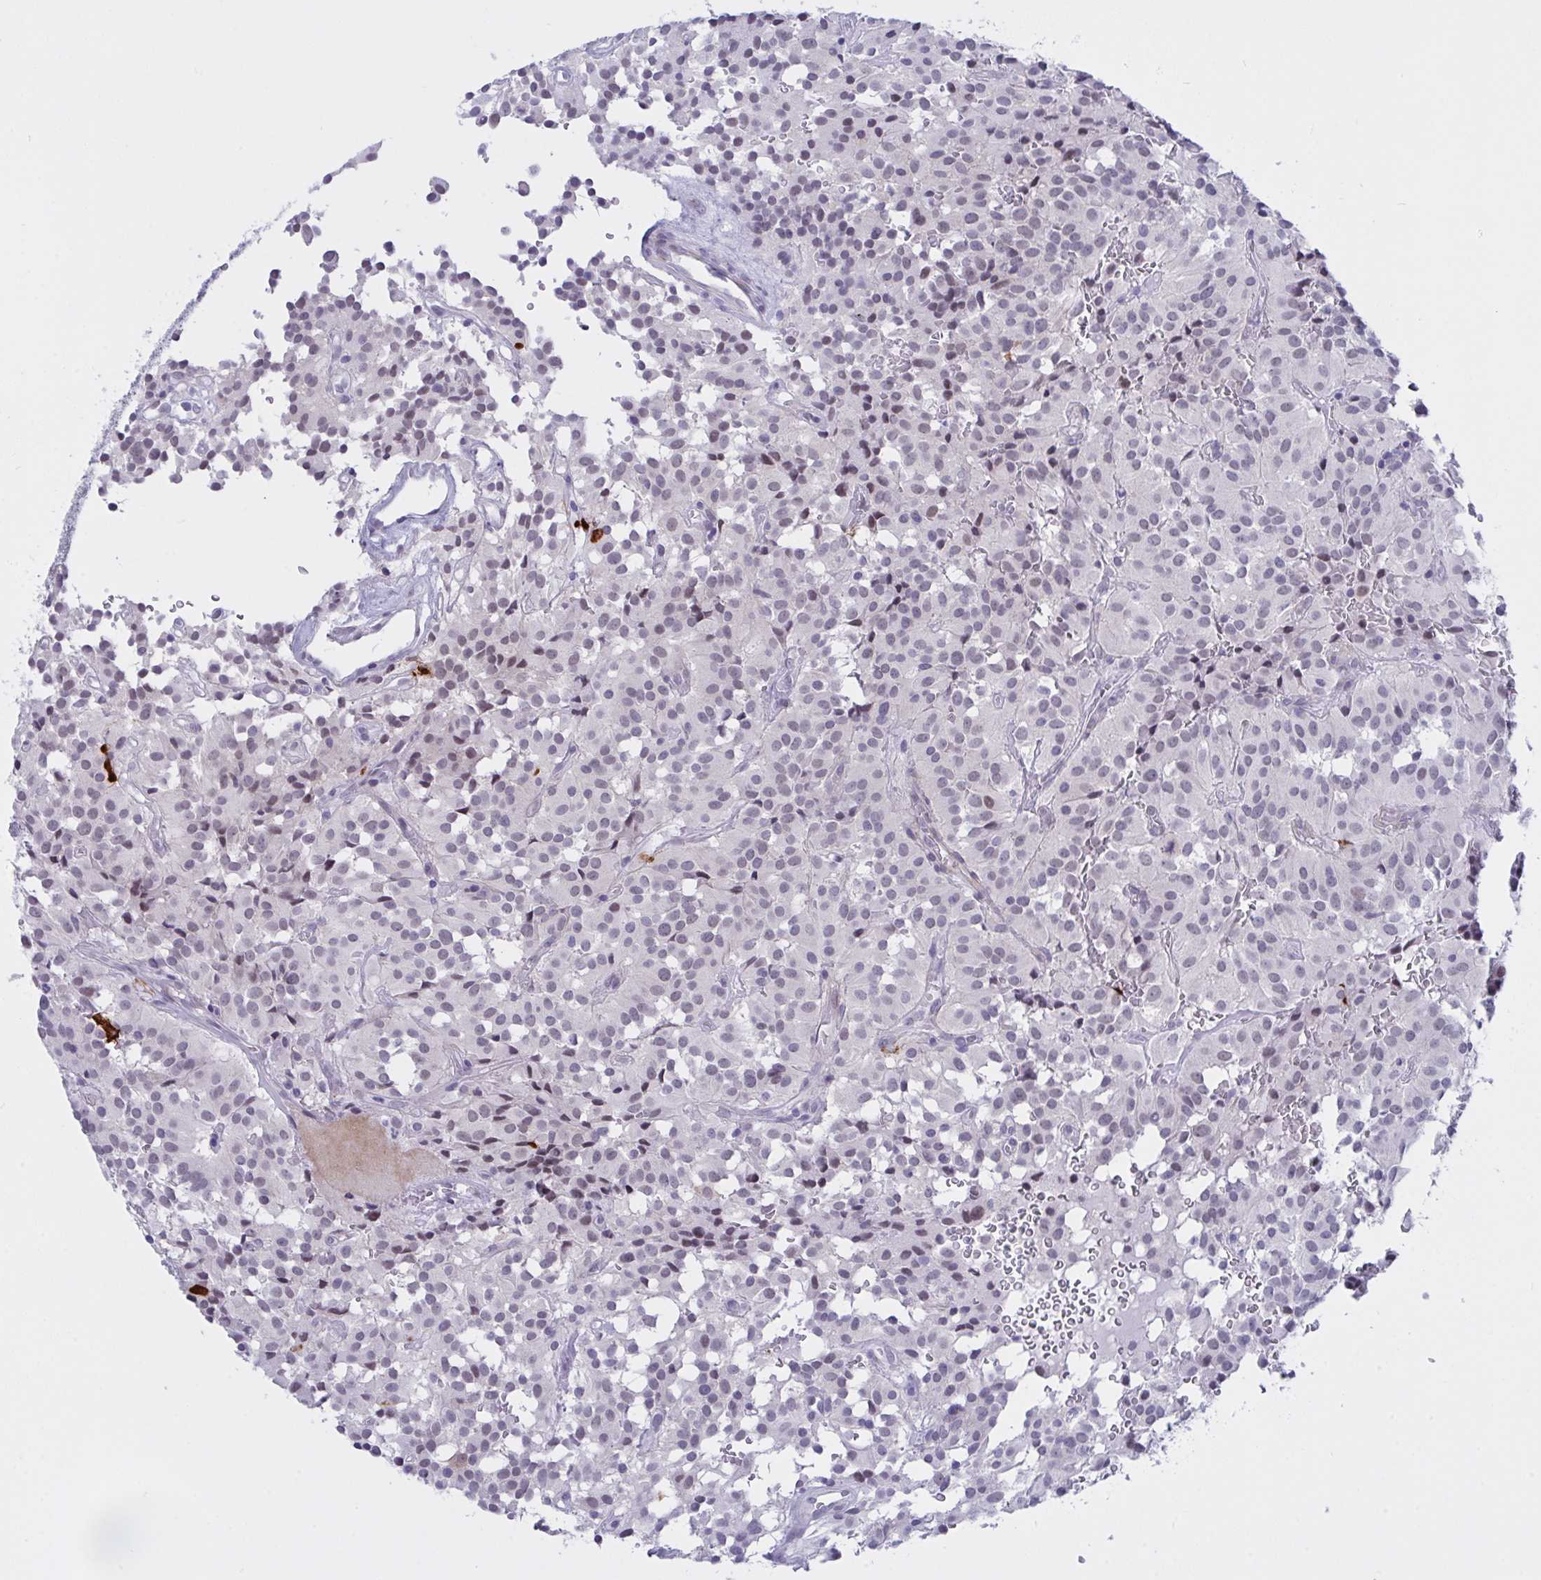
{"staining": {"intensity": "moderate", "quantity": "<25%", "location": "nuclear"}, "tissue": "glioma", "cell_type": "Tumor cells", "image_type": "cancer", "snomed": [{"axis": "morphology", "description": "Glioma, malignant, Low grade"}, {"axis": "topography", "description": "Brain"}], "caption": "Human low-grade glioma (malignant) stained for a protein (brown) exhibits moderate nuclear positive staining in approximately <25% of tumor cells.", "gene": "FBXL22", "patient": {"sex": "male", "age": 42}}